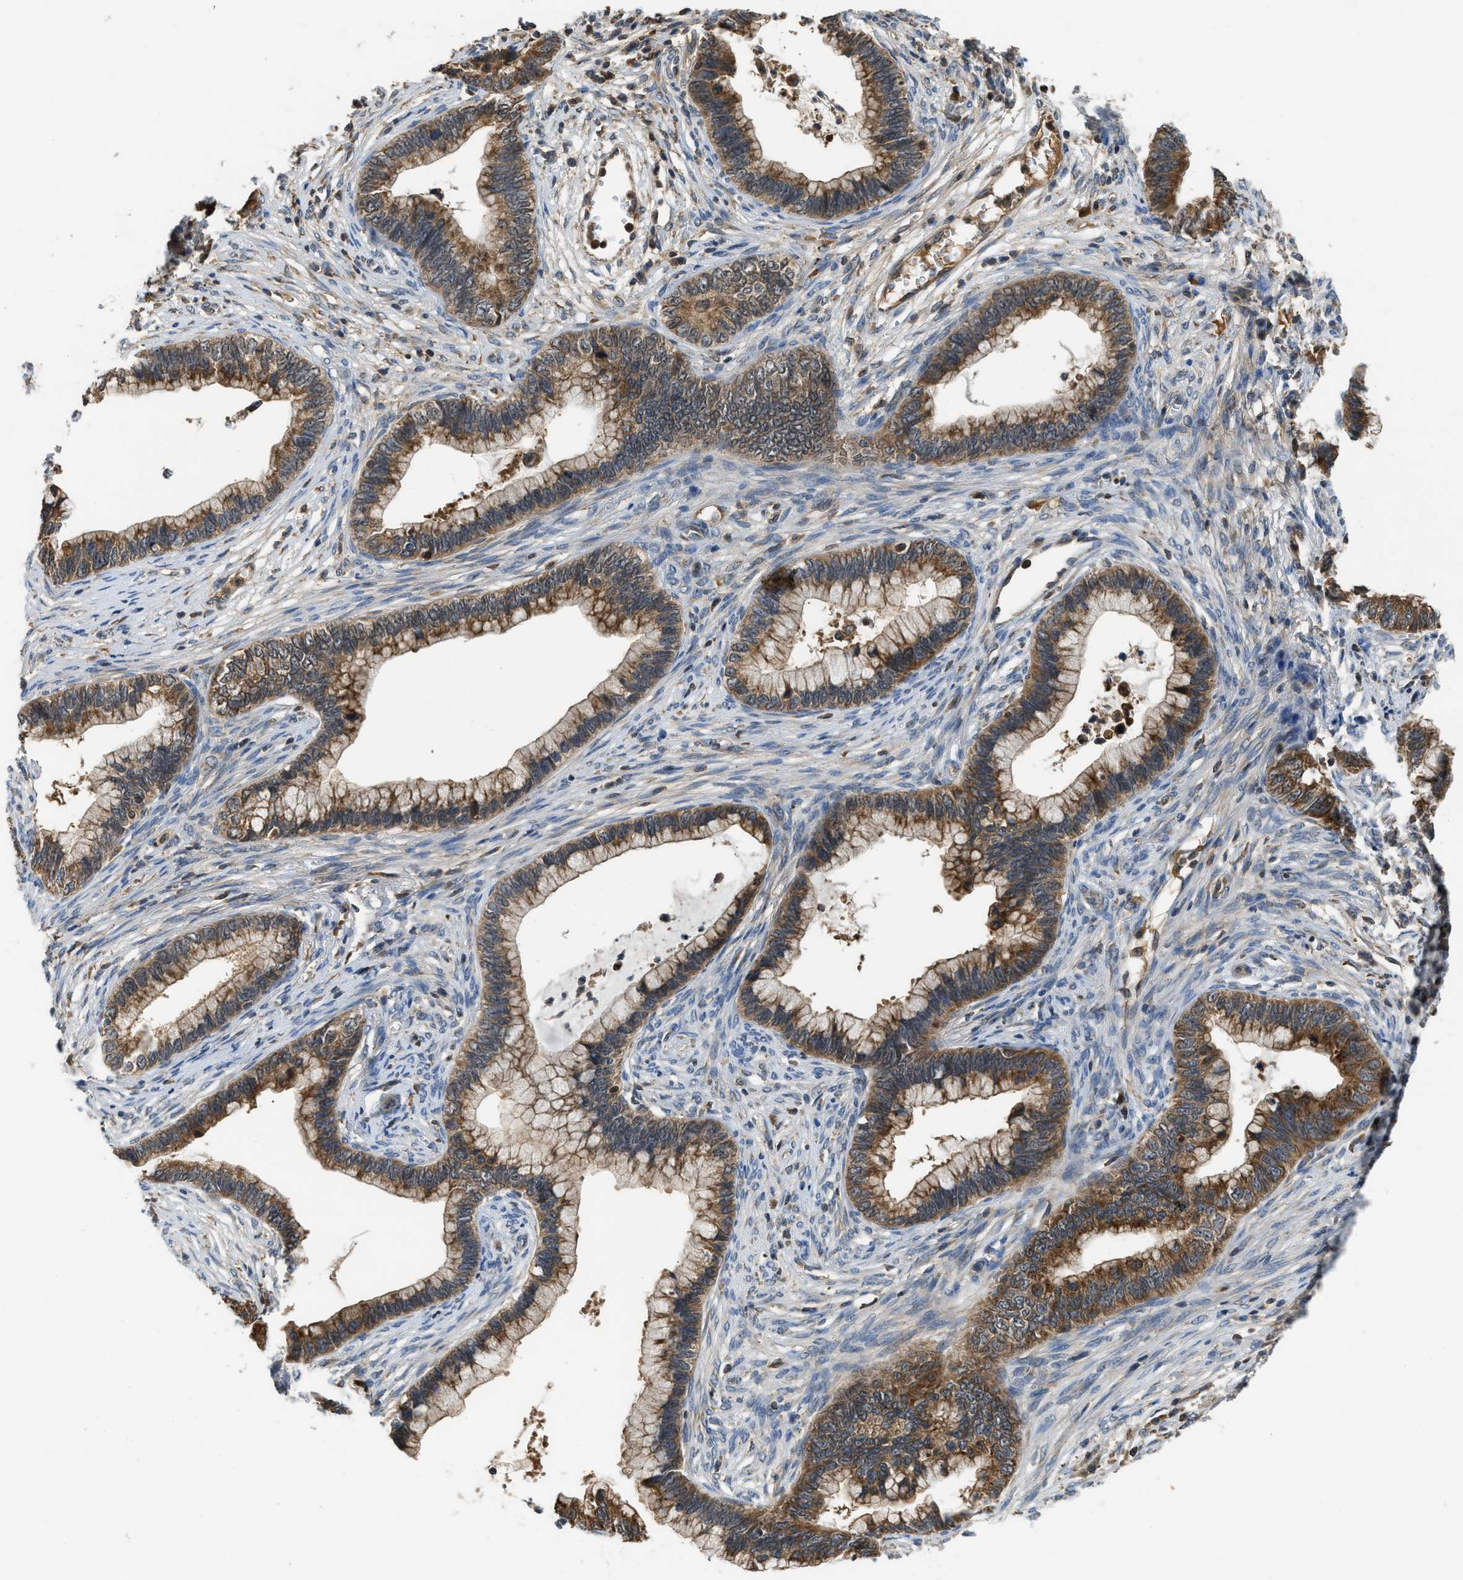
{"staining": {"intensity": "strong", "quantity": ">75%", "location": "cytoplasmic/membranous"}, "tissue": "cervical cancer", "cell_type": "Tumor cells", "image_type": "cancer", "snomed": [{"axis": "morphology", "description": "Adenocarcinoma, NOS"}, {"axis": "topography", "description": "Cervix"}], "caption": "The immunohistochemical stain labels strong cytoplasmic/membranous expression in tumor cells of cervical cancer (adenocarcinoma) tissue.", "gene": "PAFAH2", "patient": {"sex": "female", "age": 44}}